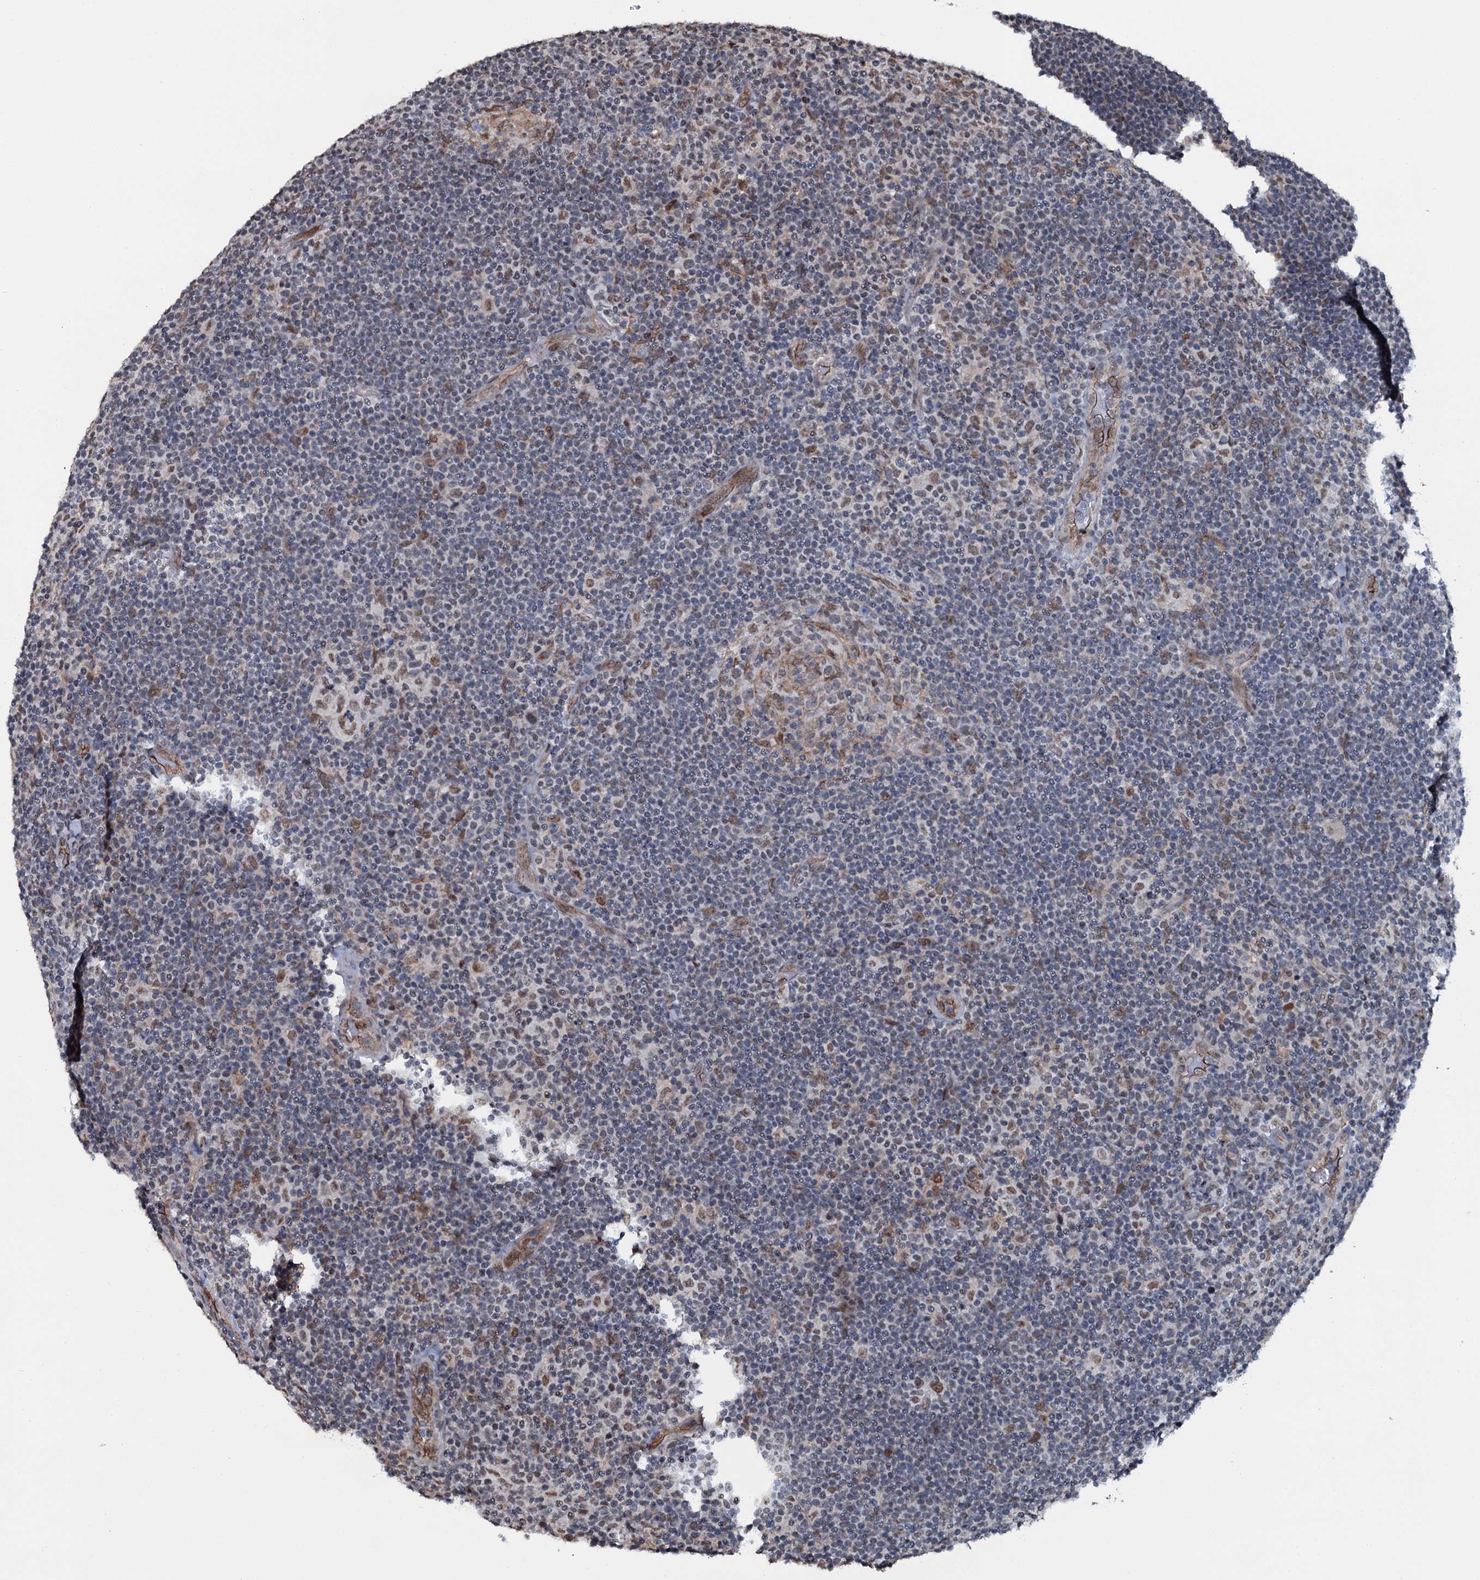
{"staining": {"intensity": "moderate", "quantity": "25%-75%", "location": "nuclear"}, "tissue": "lymphoma", "cell_type": "Tumor cells", "image_type": "cancer", "snomed": [{"axis": "morphology", "description": "Hodgkin's disease, NOS"}, {"axis": "topography", "description": "Lymph node"}], "caption": "Immunohistochemical staining of lymphoma reveals medium levels of moderate nuclear staining in approximately 25%-75% of tumor cells. The protein of interest is shown in brown color, while the nuclei are stained blue.", "gene": "SH2D4B", "patient": {"sex": "female", "age": 57}}